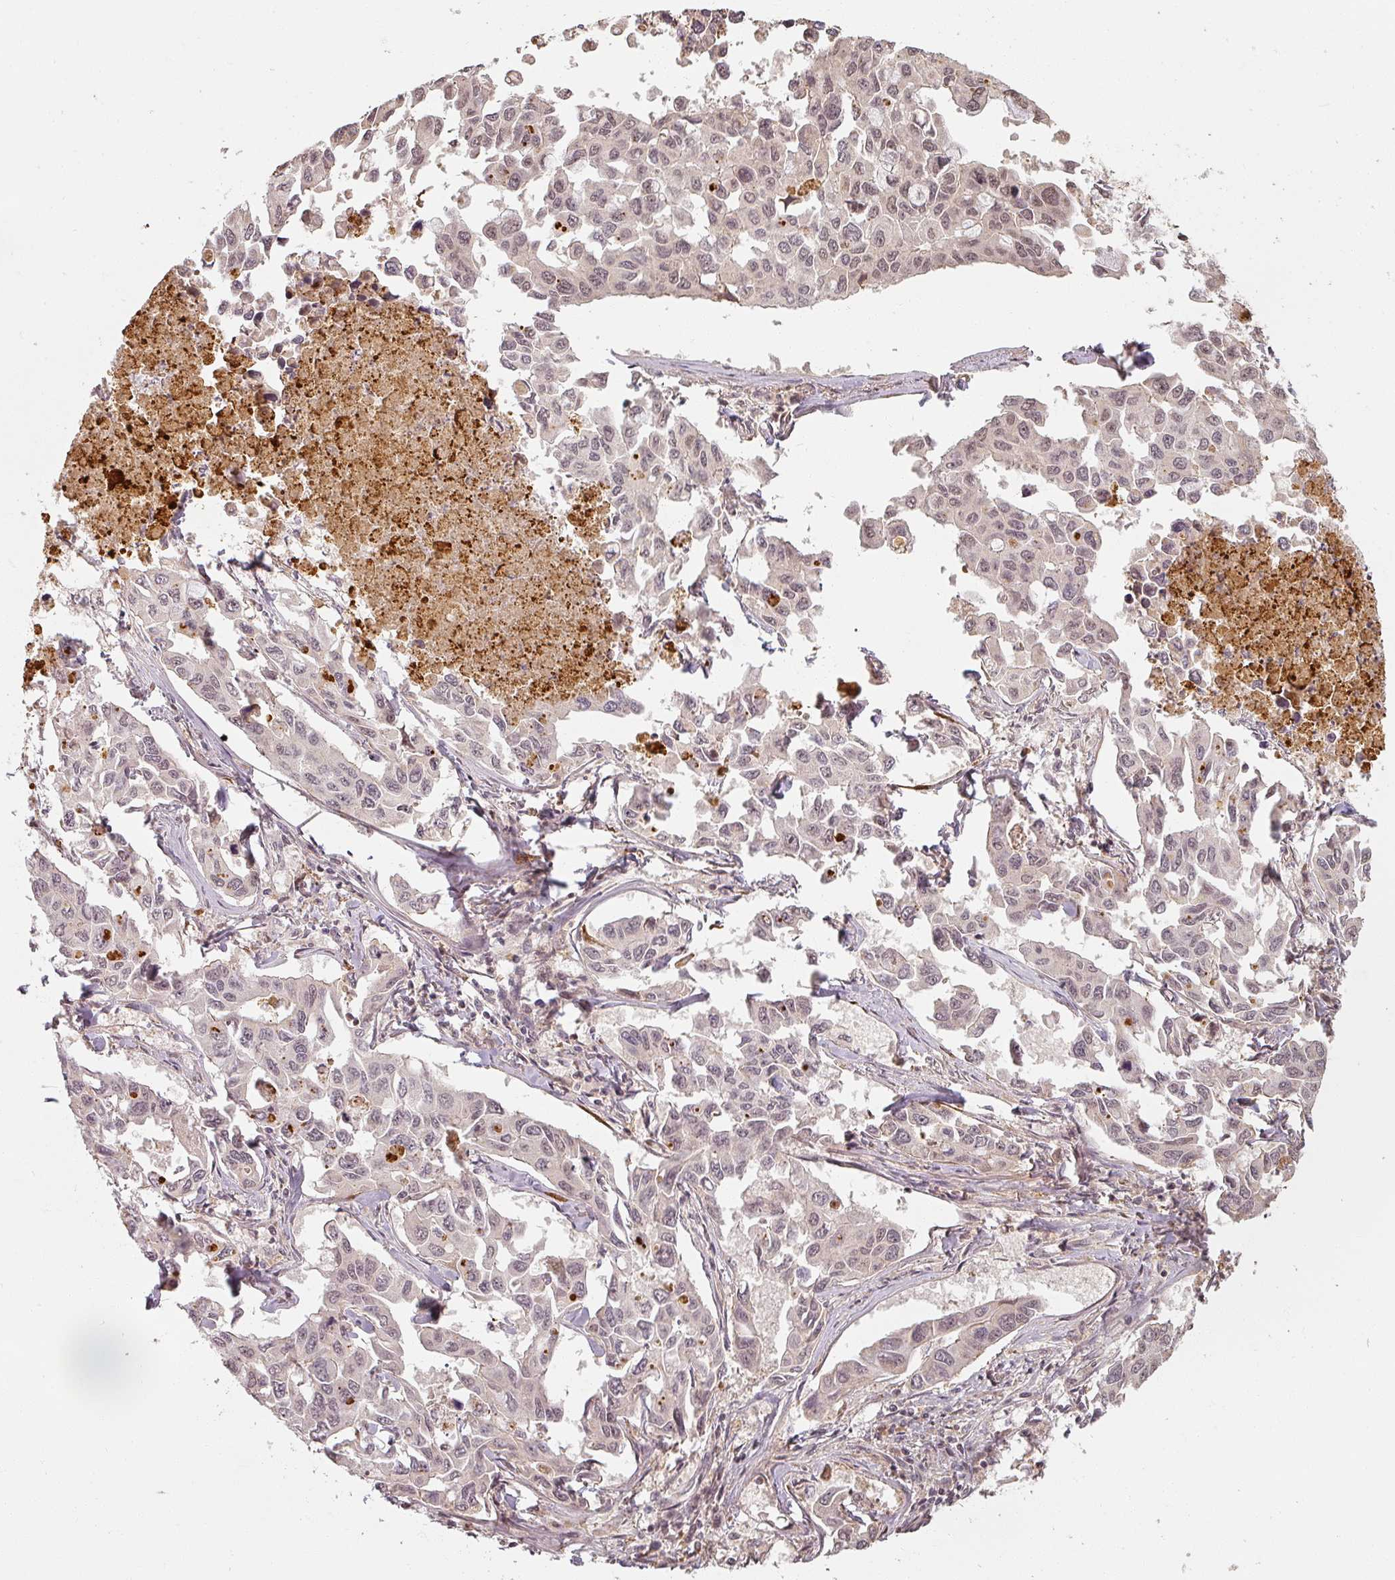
{"staining": {"intensity": "weak", "quantity": ">75%", "location": "nuclear"}, "tissue": "lung cancer", "cell_type": "Tumor cells", "image_type": "cancer", "snomed": [{"axis": "morphology", "description": "Adenocarcinoma, NOS"}, {"axis": "topography", "description": "Lung"}], "caption": "Immunohistochemistry histopathology image of neoplastic tissue: human lung cancer stained using immunohistochemistry exhibits low levels of weak protein expression localized specifically in the nuclear of tumor cells, appearing as a nuclear brown color.", "gene": "MED19", "patient": {"sex": "male", "age": 64}}